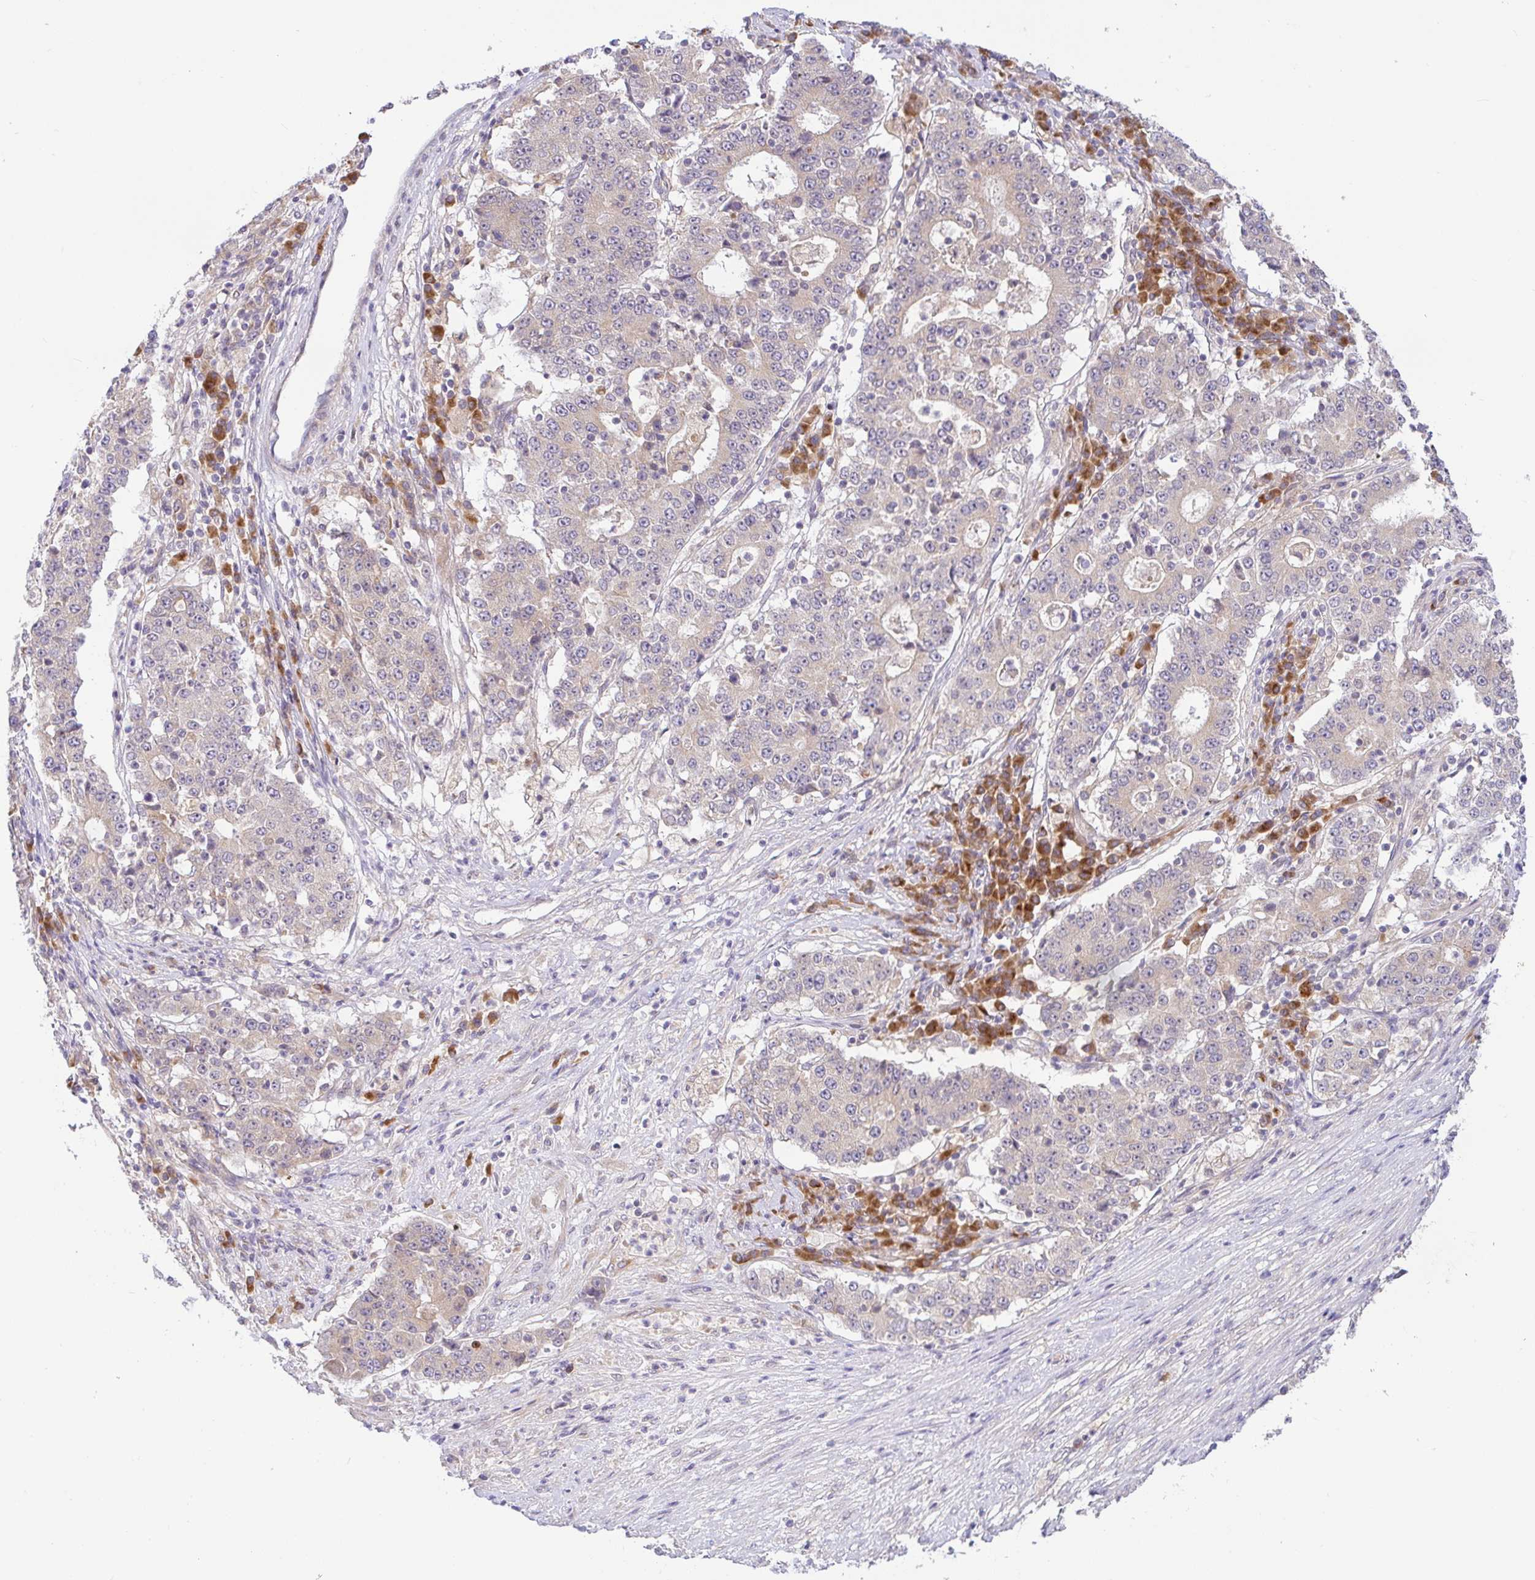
{"staining": {"intensity": "negative", "quantity": "none", "location": "none"}, "tissue": "stomach cancer", "cell_type": "Tumor cells", "image_type": "cancer", "snomed": [{"axis": "morphology", "description": "Adenocarcinoma, NOS"}, {"axis": "topography", "description": "Stomach"}], "caption": "The image reveals no staining of tumor cells in stomach cancer (adenocarcinoma).", "gene": "DERL2", "patient": {"sex": "male", "age": 59}}